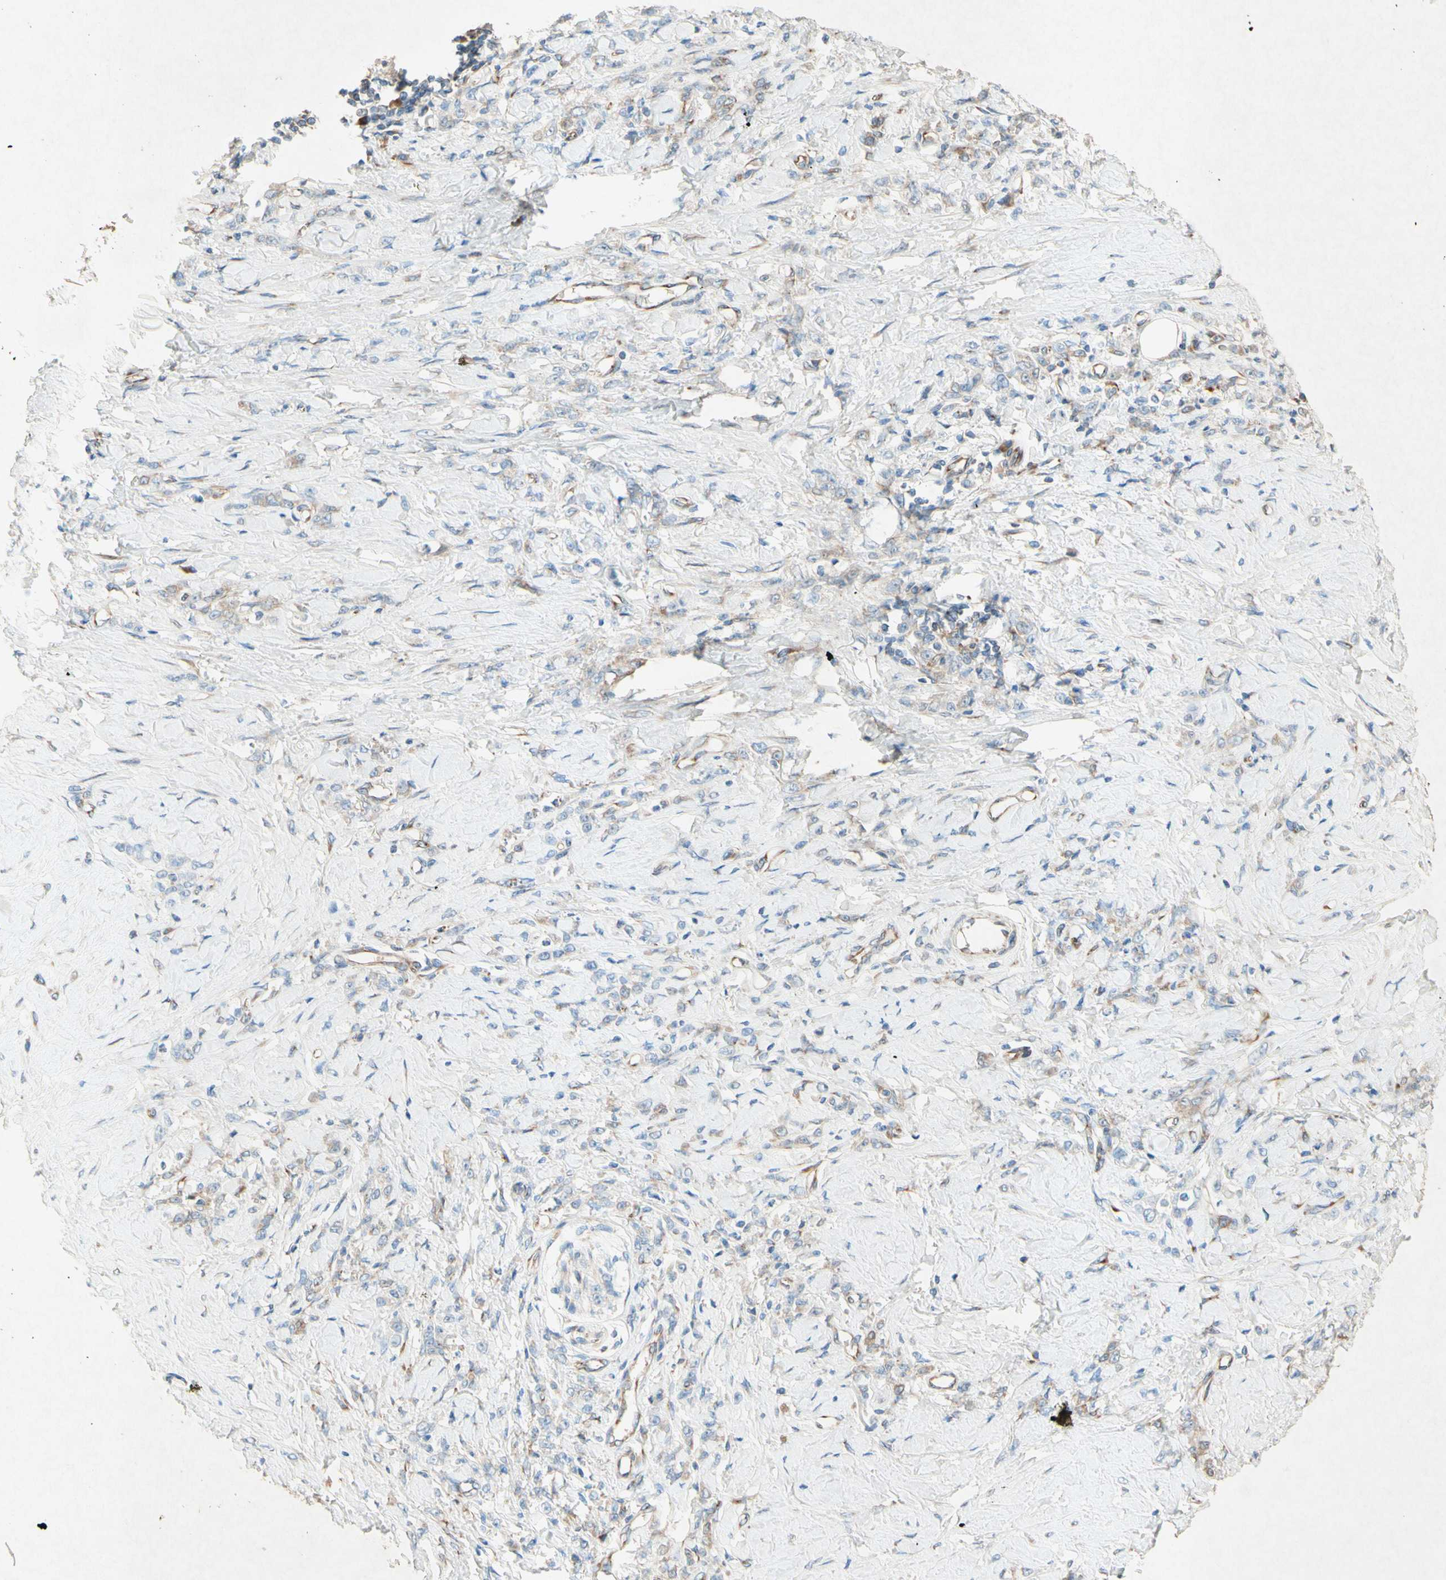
{"staining": {"intensity": "negative", "quantity": "none", "location": "none"}, "tissue": "stomach cancer", "cell_type": "Tumor cells", "image_type": "cancer", "snomed": [{"axis": "morphology", "description": "Adenocarcinoma, NOS"}, {"axis": "topography", "description": "Stomach"}], "caption": "Immunohistochemistry (IHC) of adenocarcinoma (stomach) demonstrates no positivity in tumor cells.", "gene": "PABPC1", "patient": {"sex": "male", "age": 82}}